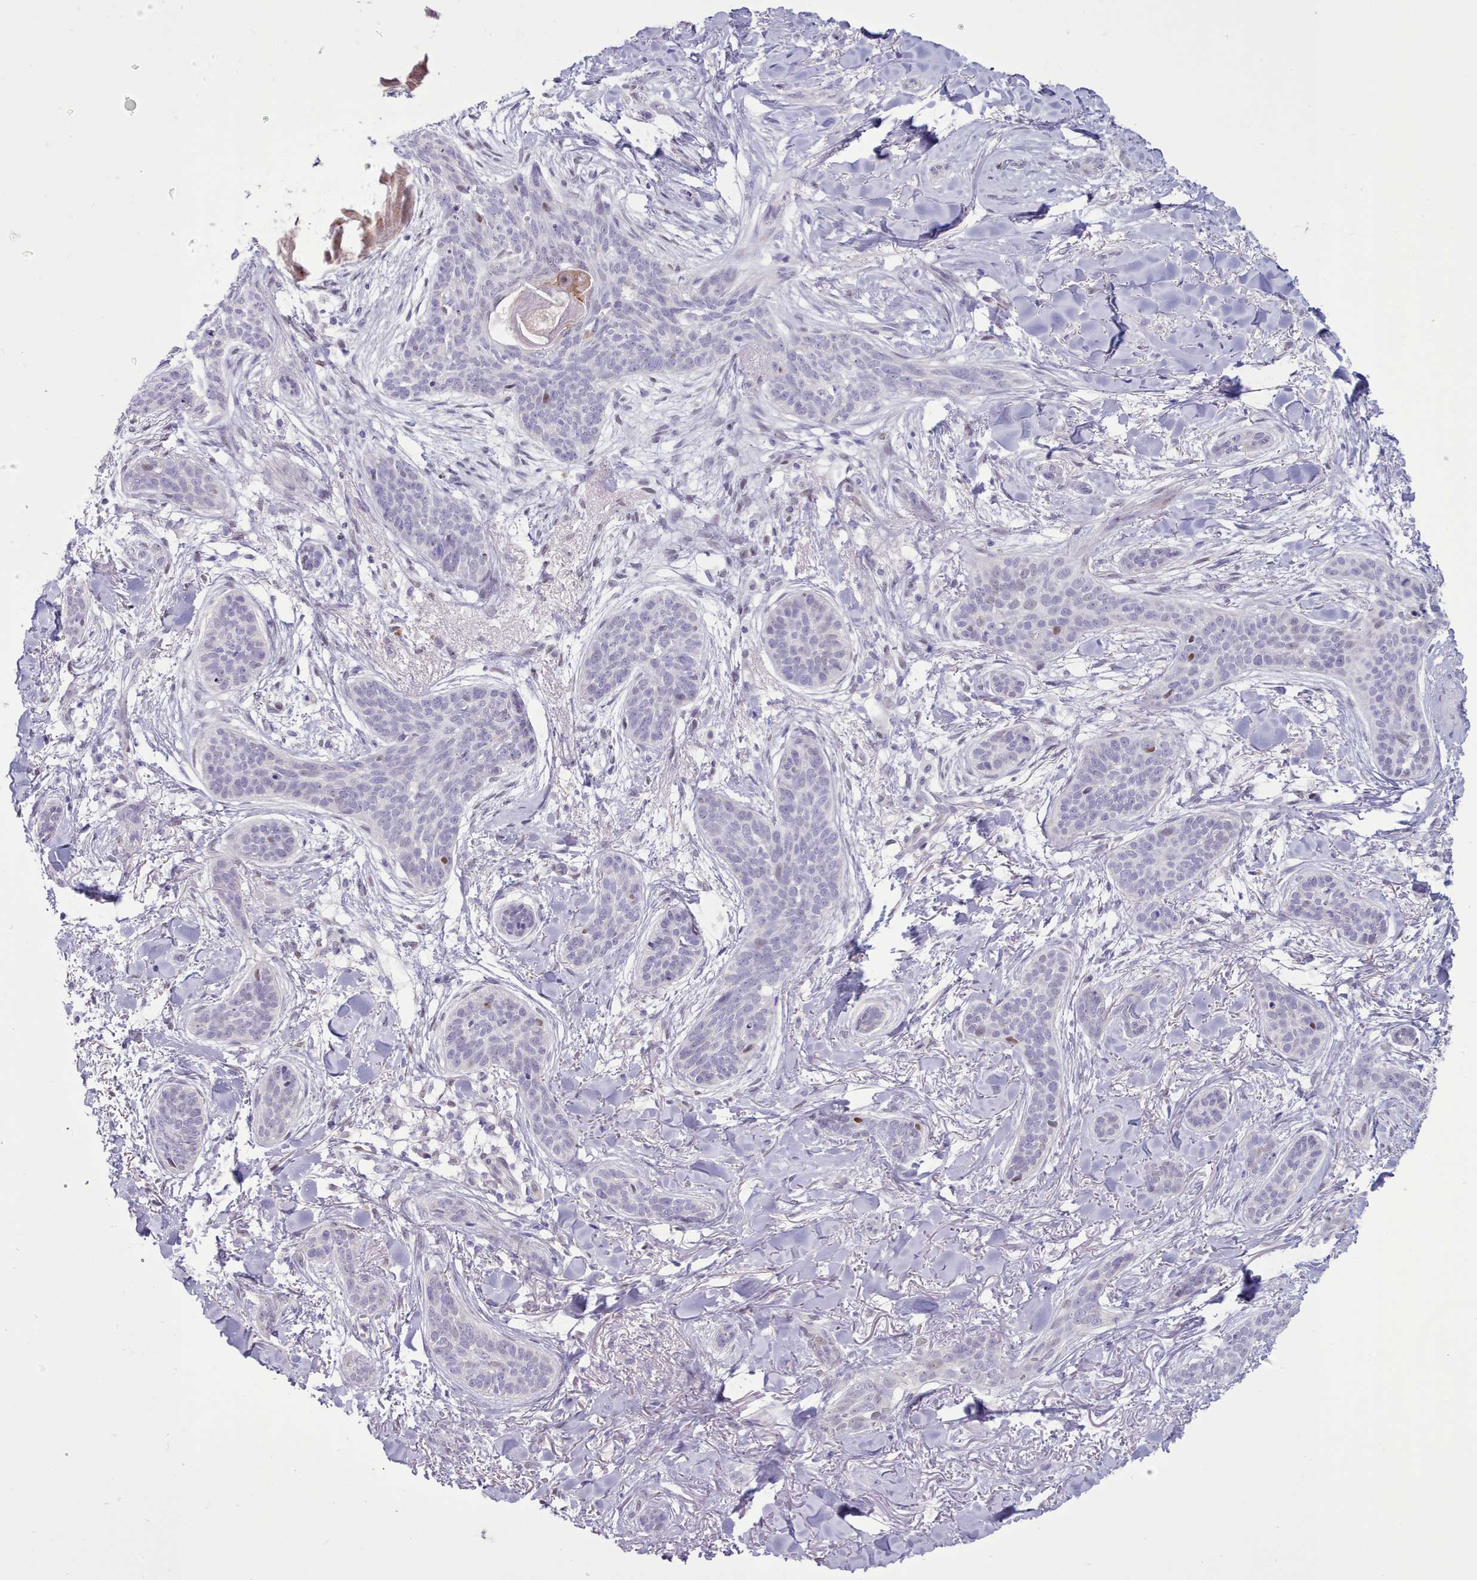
{"staining": {"intensity": "weak", "quantity": "<25%", "location": "nuclear"}, "tissue": "skin cancer", "cell_type": "Tumor cells", "image_type": "cancer", "snomed": [{"axis": "morphology", "description": "Basal cell carcinoma"}, {"axis": "topography", "description": "Skin"}], "caption": "Protein analysis of skin cancer reveals no significant staining in tumor cells.", "gene": "TMEM253", "patient": {"sex": "male", "age": 52}}